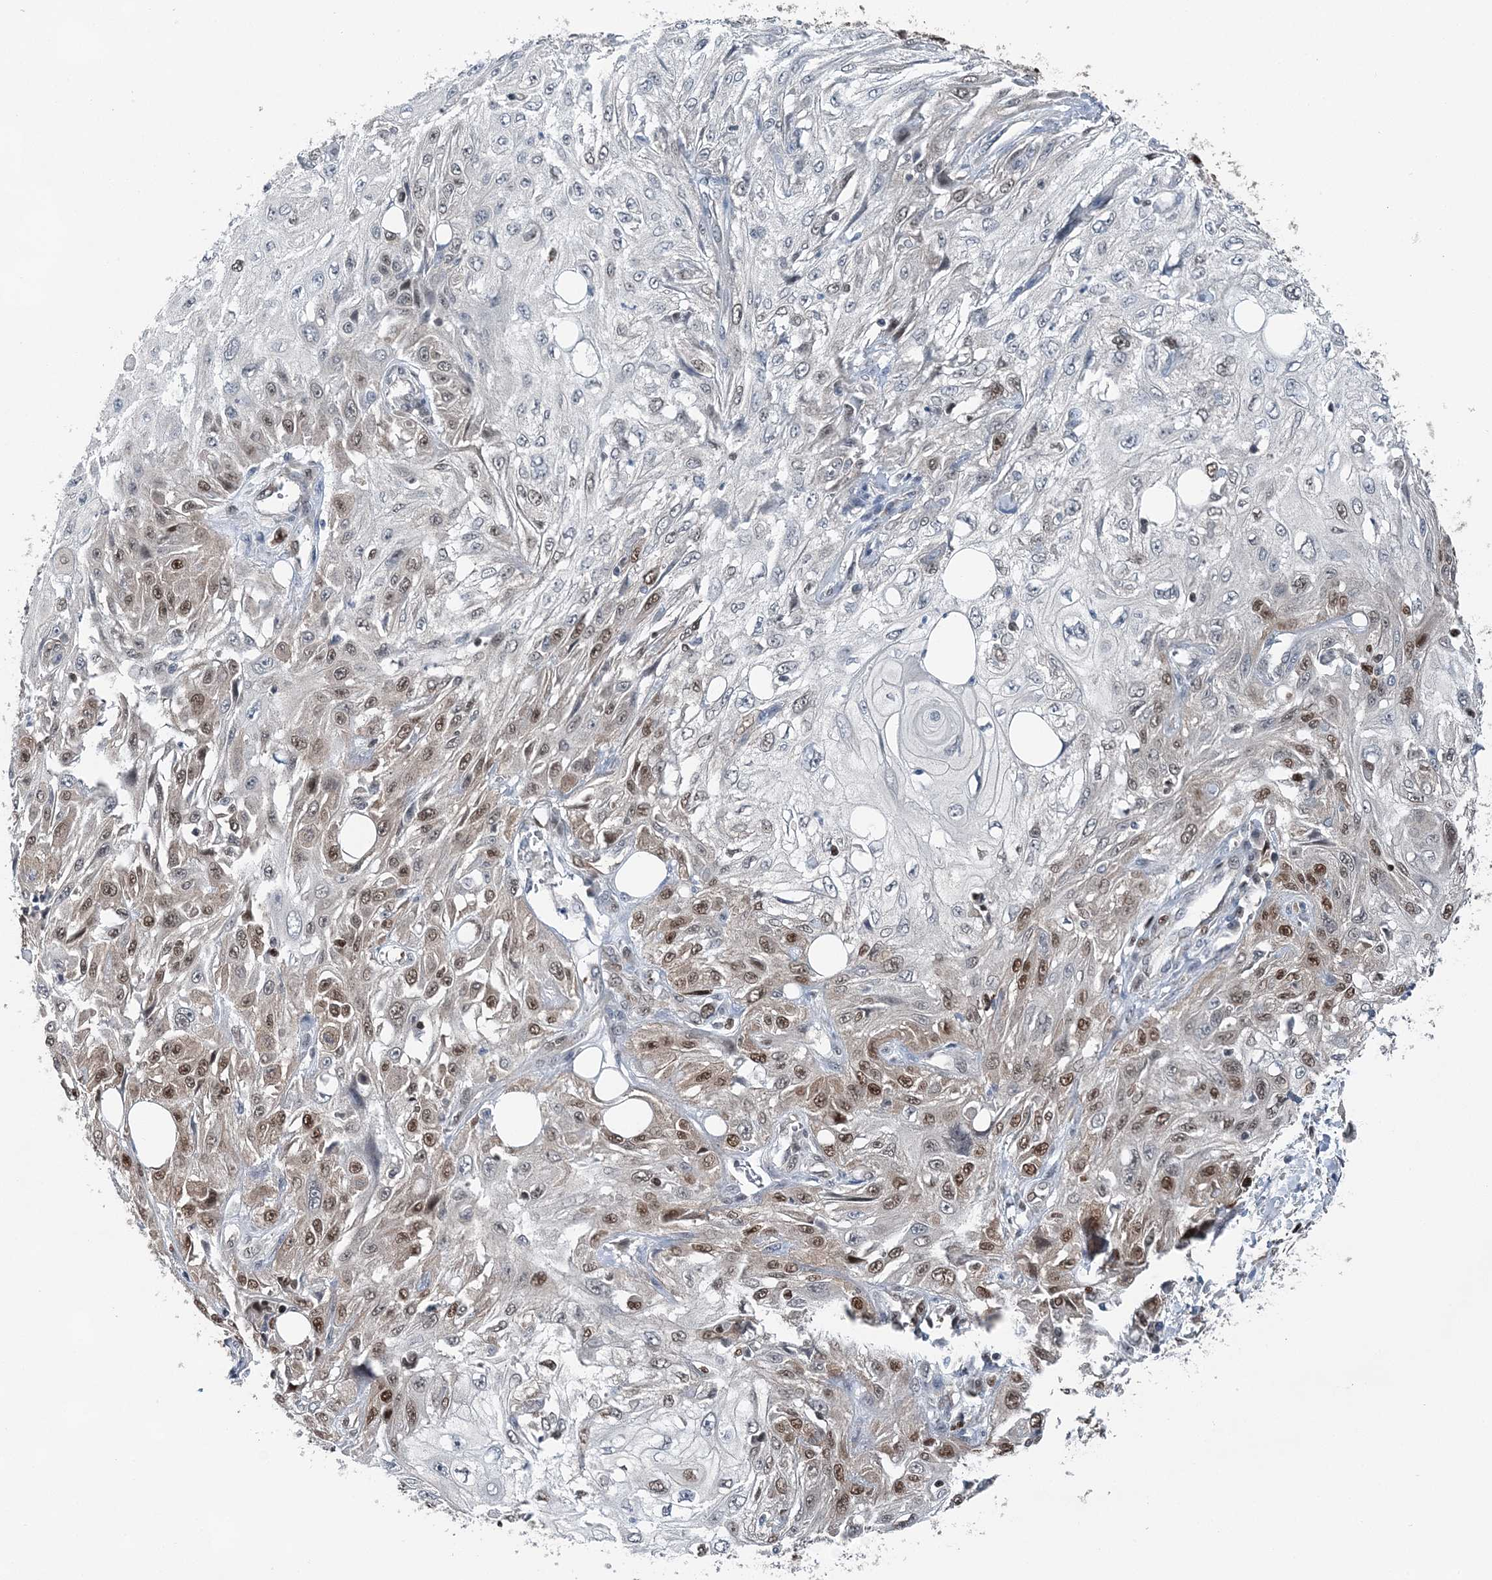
{"staining": {"intensity": "moderate", "quantity": "25%-75%", "location": "nuclear"}, "tissue": "skin cancer", "cell_type": "Tumor cells", "image_type": "cancer", "snomed": [{"axis": "morphology", "description": "Squamous cell carcinoma, NOS"}, {"axis": "topography", "description": "Skin"}], "caption": "Immunohistochemistry (DAB (3,3'-diaminobenzidine)) staining of skin squamous cell carcinoma demonstrates moderate nuclear protein positivity in about 25%-75% of tumor cells. The protein of interest is stained brown, and the nuclei are stained in blue (DAB (3,3'-diaminobenzidine) IHC with brightfield microscopy, high magnification).", "gene": "HAT1", "patient": {"sex": "male", "age": 75}}